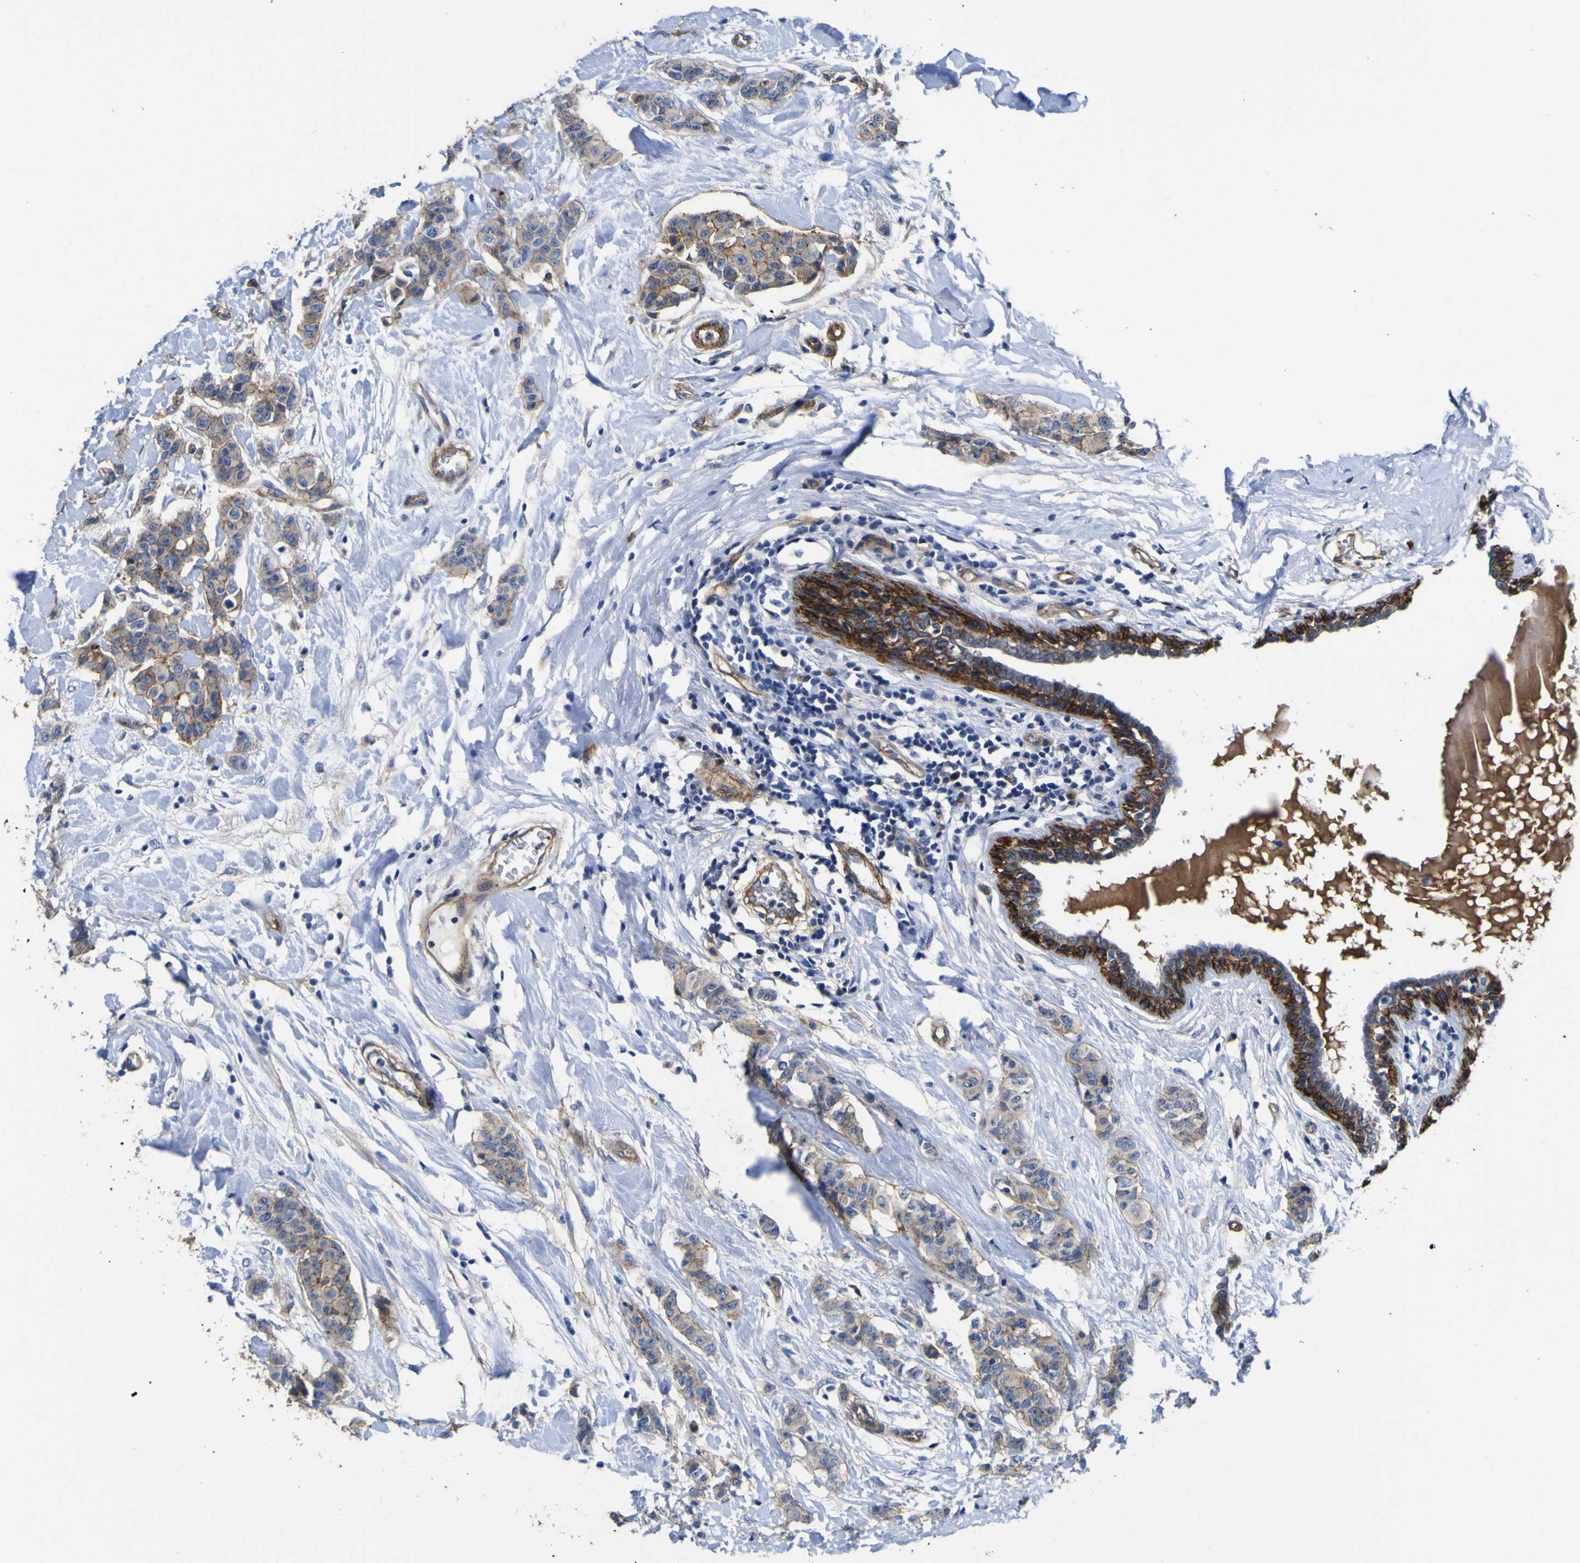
{"staining": {"intensity": "weak", "quantity": "25%-75%", "location": "cytoplasmic/membranous"}, "tissue": "breast cancer", "cell_type": "Tumor cells", "image_type": "cancer", "snomed": [{"axis": "morphology", "description": "Normal tissue, NOS"}, {"axis": "morphology", "description": "Duct carcinoma"}, {"axis": "topography", "description": "Breast"}], "caption": "An image showing weak cytoplasmic/membranous expression in about 25%-75% of tumor cells in intraductal carcinoma (breast), as visualized by brown immunohistochemical staining.", "gene": "CD151", "patient": {"sex": "female", "age": 40}}